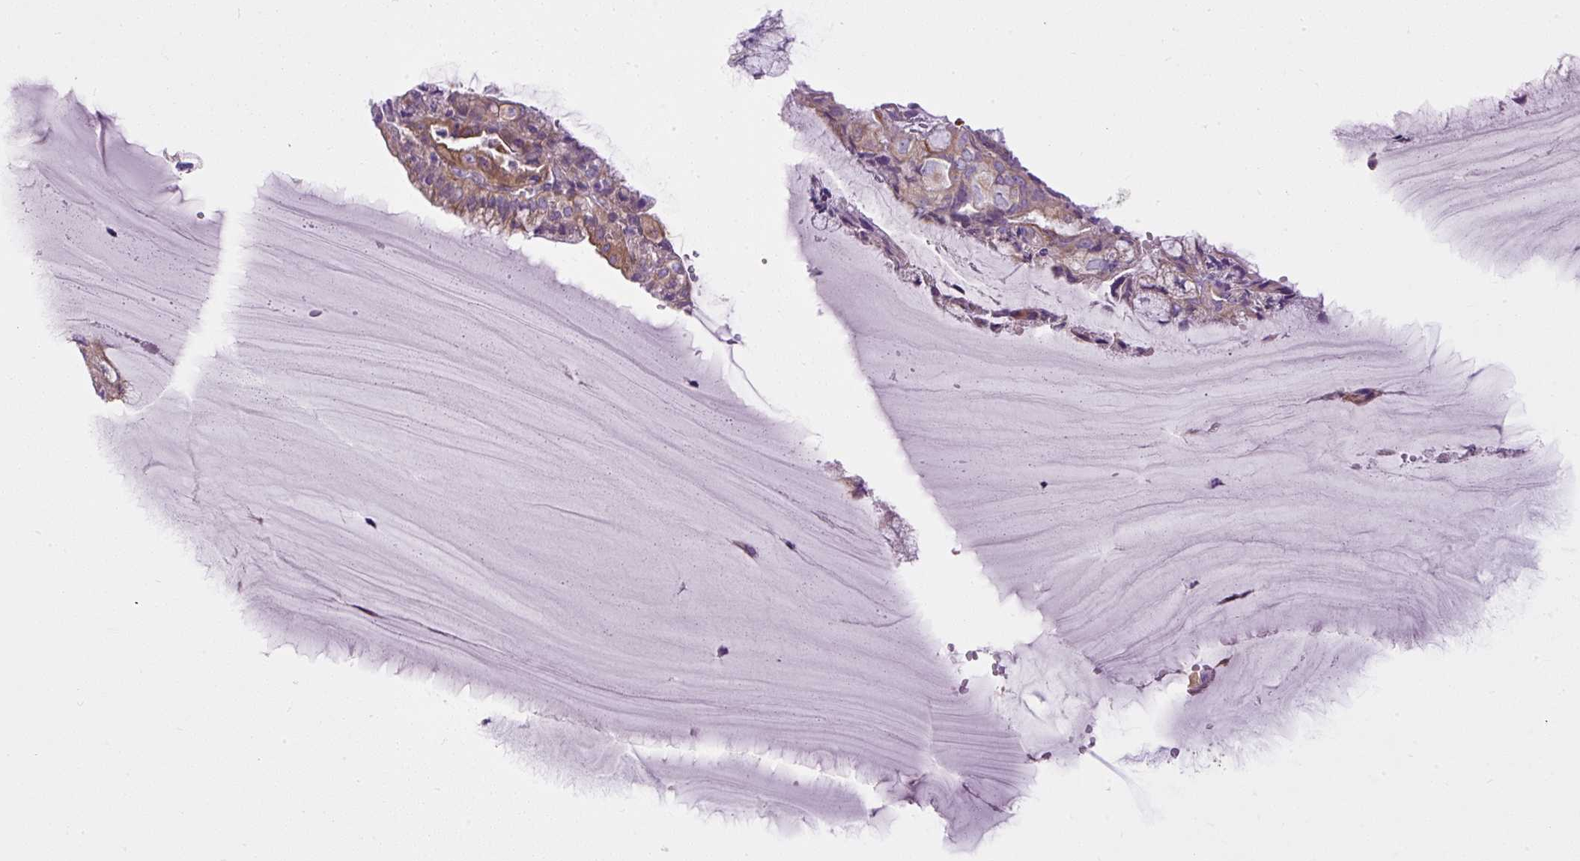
{"staining": {"intensity": "weak", "quantity": "25%-75%", "location": "cytoplasmic/membranous"}, "tissue": "endometrial cancer", "cell_type": "Tumor cells", "image_type": "cancer", "snomed": [{"axis": "morphology", "description": "Adenocarcinoma, NOS"}, {"axis": "topography", "description": "Endometrium"}], "caption": "Adenocarcinoma (endometrial) was stained to show a protein in brown. There is low levels of weak cytoplasmic/membranous expression in about 25%-75% of tumor cells.", "gene": "FAM149A", "patient": {"sex": "female", "age": 81}}